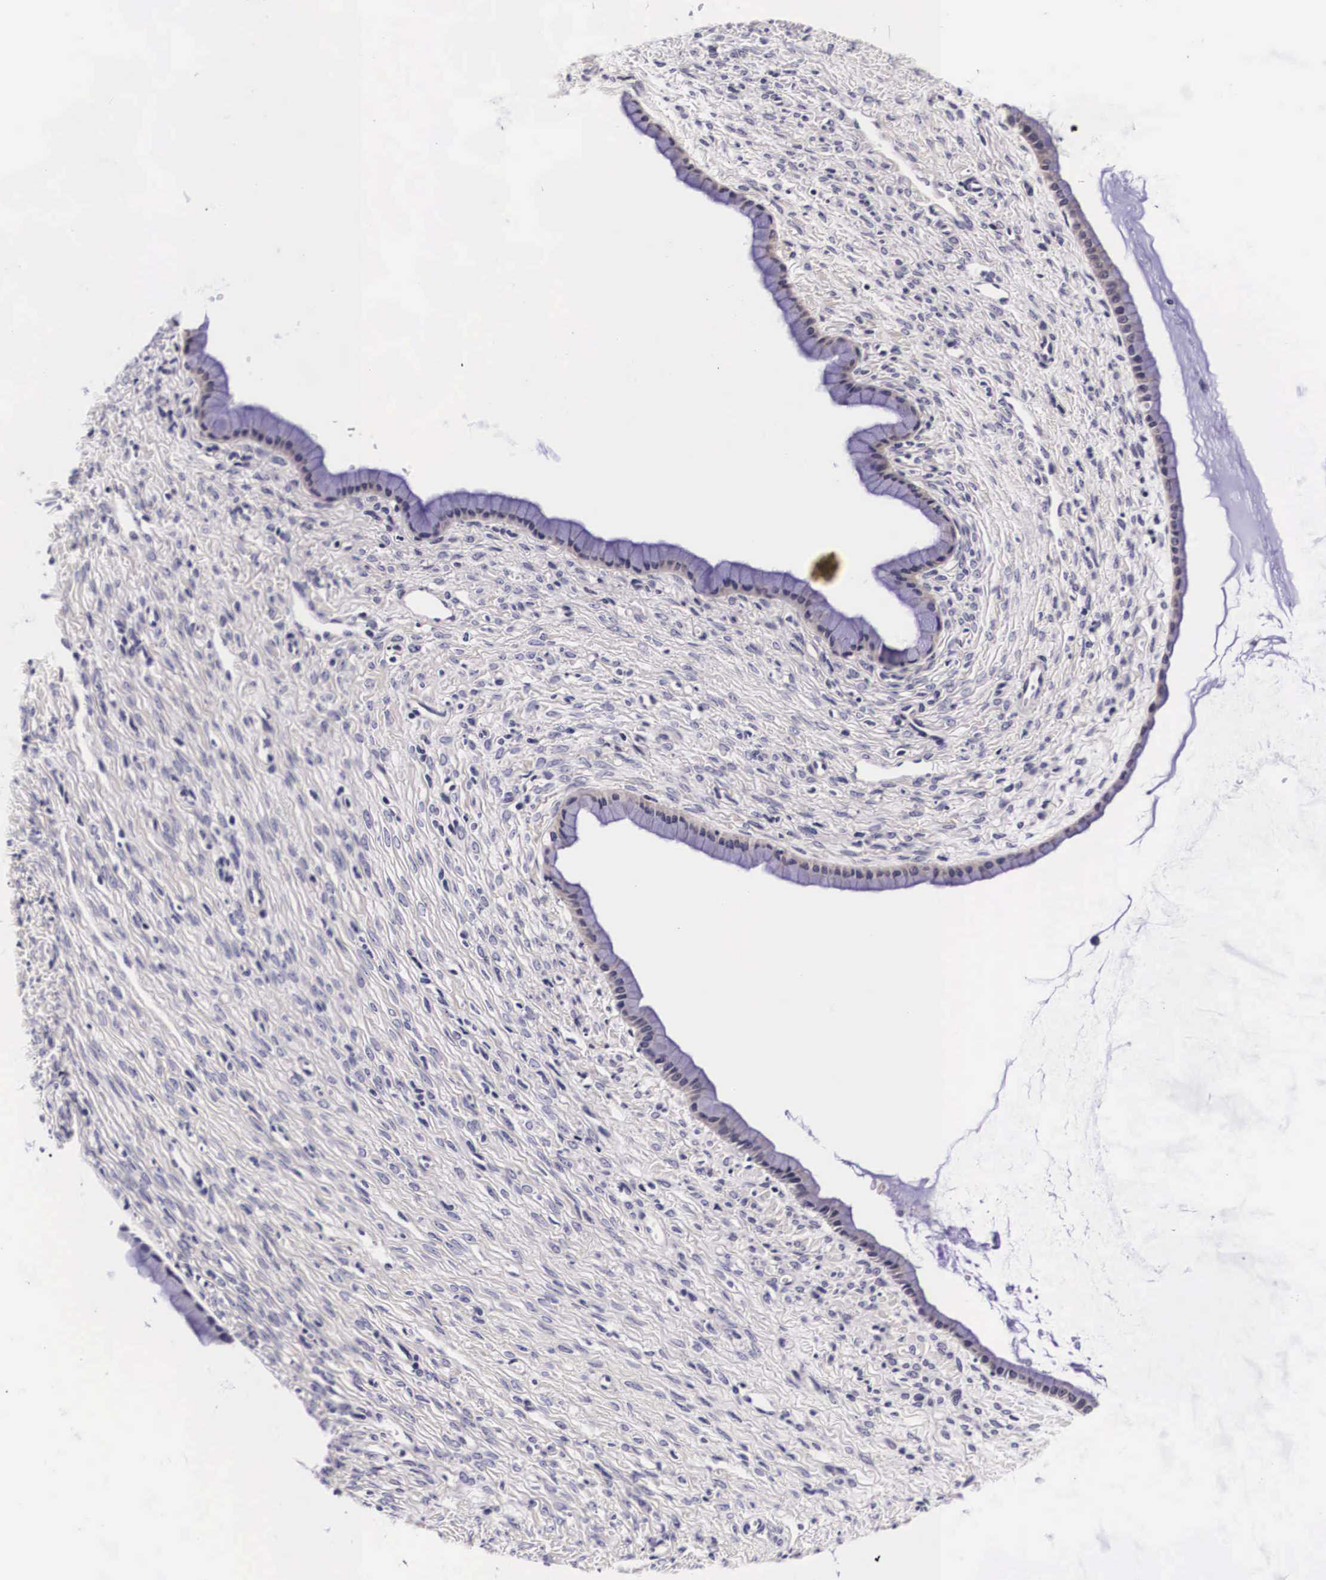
{"staining": {"intensity": "negative", "quantity": "none", "location": "none"}, "tissue": "ovarian cancer", "cell_type": "Tumor cells", "image_type": "cancer", "snomed": [{"axis": "morphology", "description": "Cystadenocarcinoma, mucinous, NOS"}, {"axis": "topography", "description": "Ovary"}], "caption": "IHC photomicrograph of ovarian cancer (mucinous cystadenocarcinoma) stained for a protein (brown), which displays no expression in tumor cells. (DAB (3,3'-diaminobenzidine) IHC visualized using brightfield microscopy, high magnification).", "gene": "PHETA2", "patient": {"sex": "female", "age": 25}}